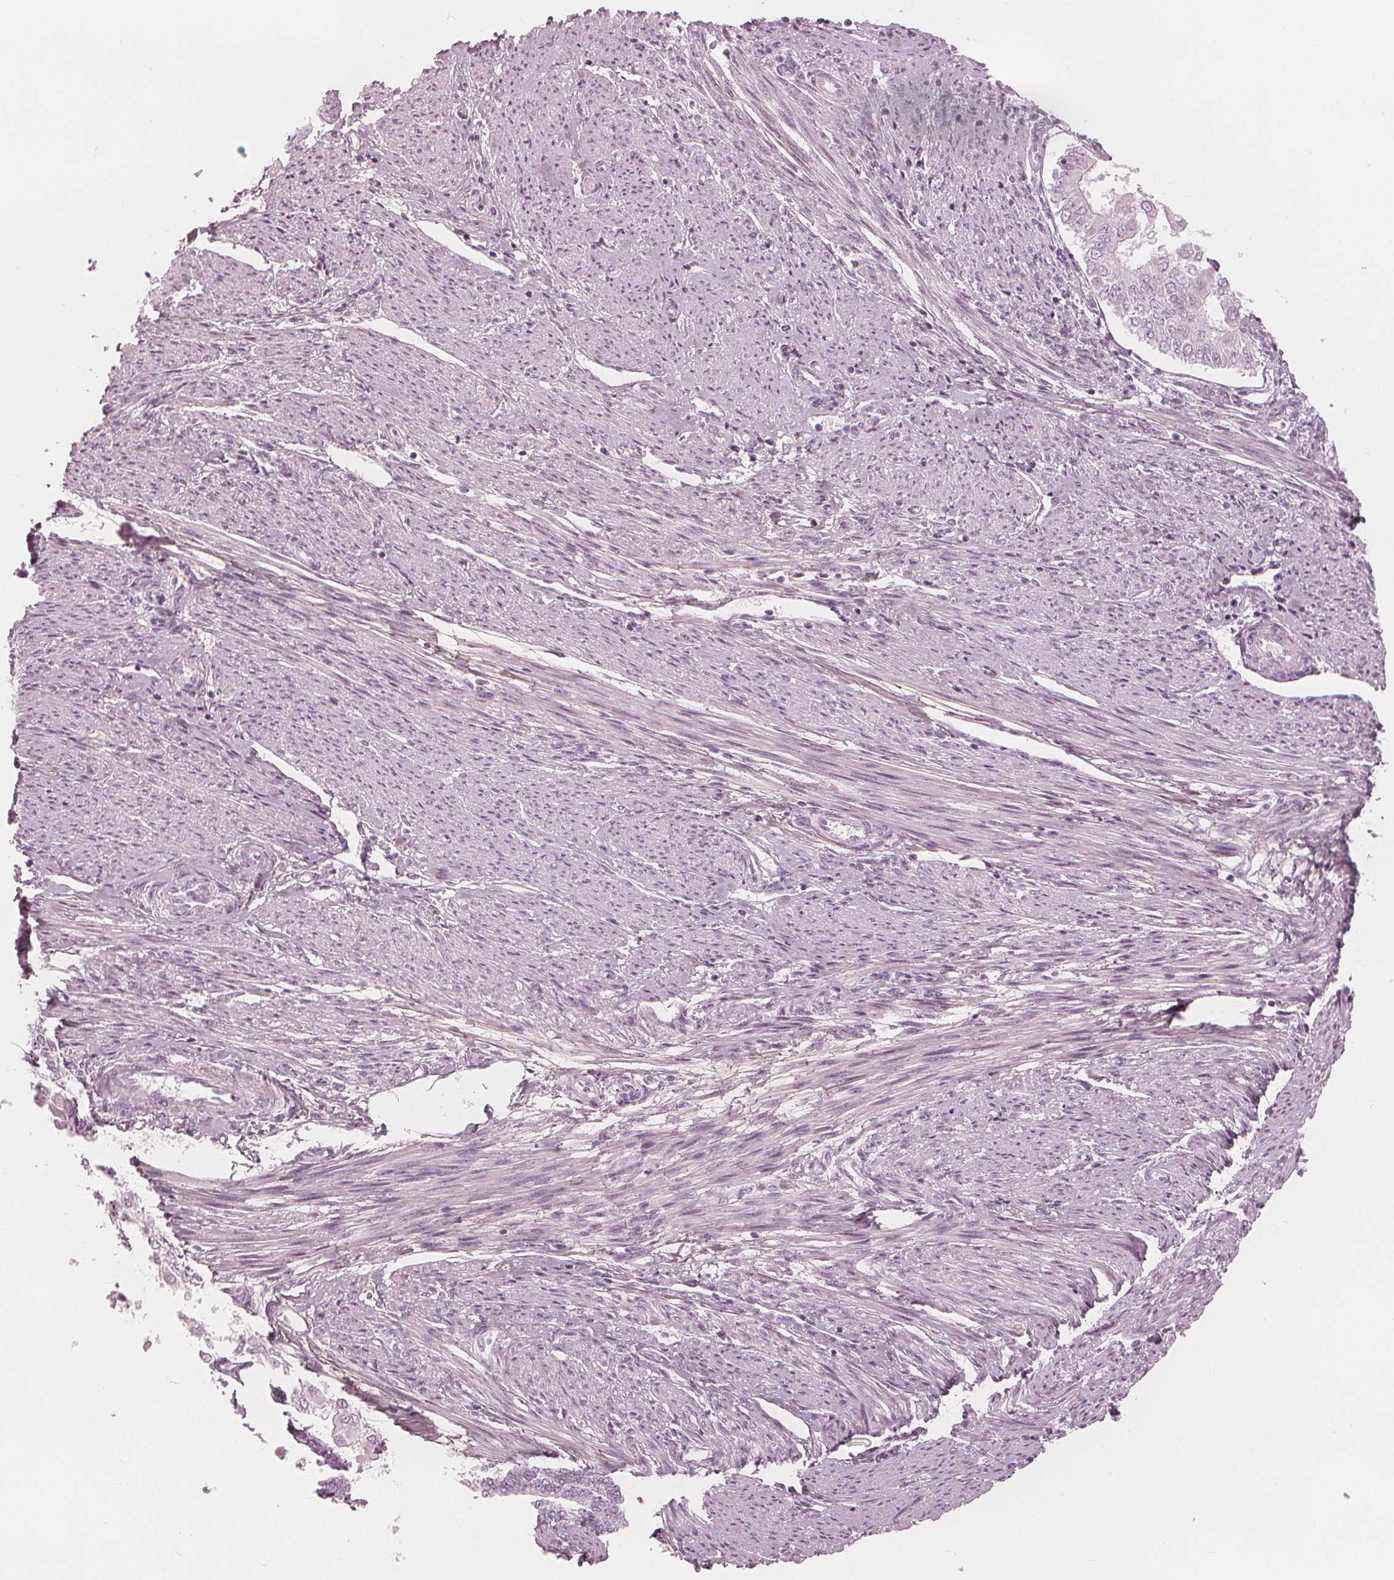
{"staining": {"intensity": "negative", "quantity": "none", "location": "none"}, "tissue": "endometrial cancer", "cell_type": "Tumor cells", "image_type": "cancer", "snomed": [{"axis": "morphology", "description": "Adenocarcinoma, NOS"}, {"axis": "topography", "description": "Endometrium"}], "caption": "Micrograph shows no significant protein expression in tumor cells of adenocarcinoma (endometrial).", "gene": "PAEP", "patient": {"sex": "female", "age": 68}}